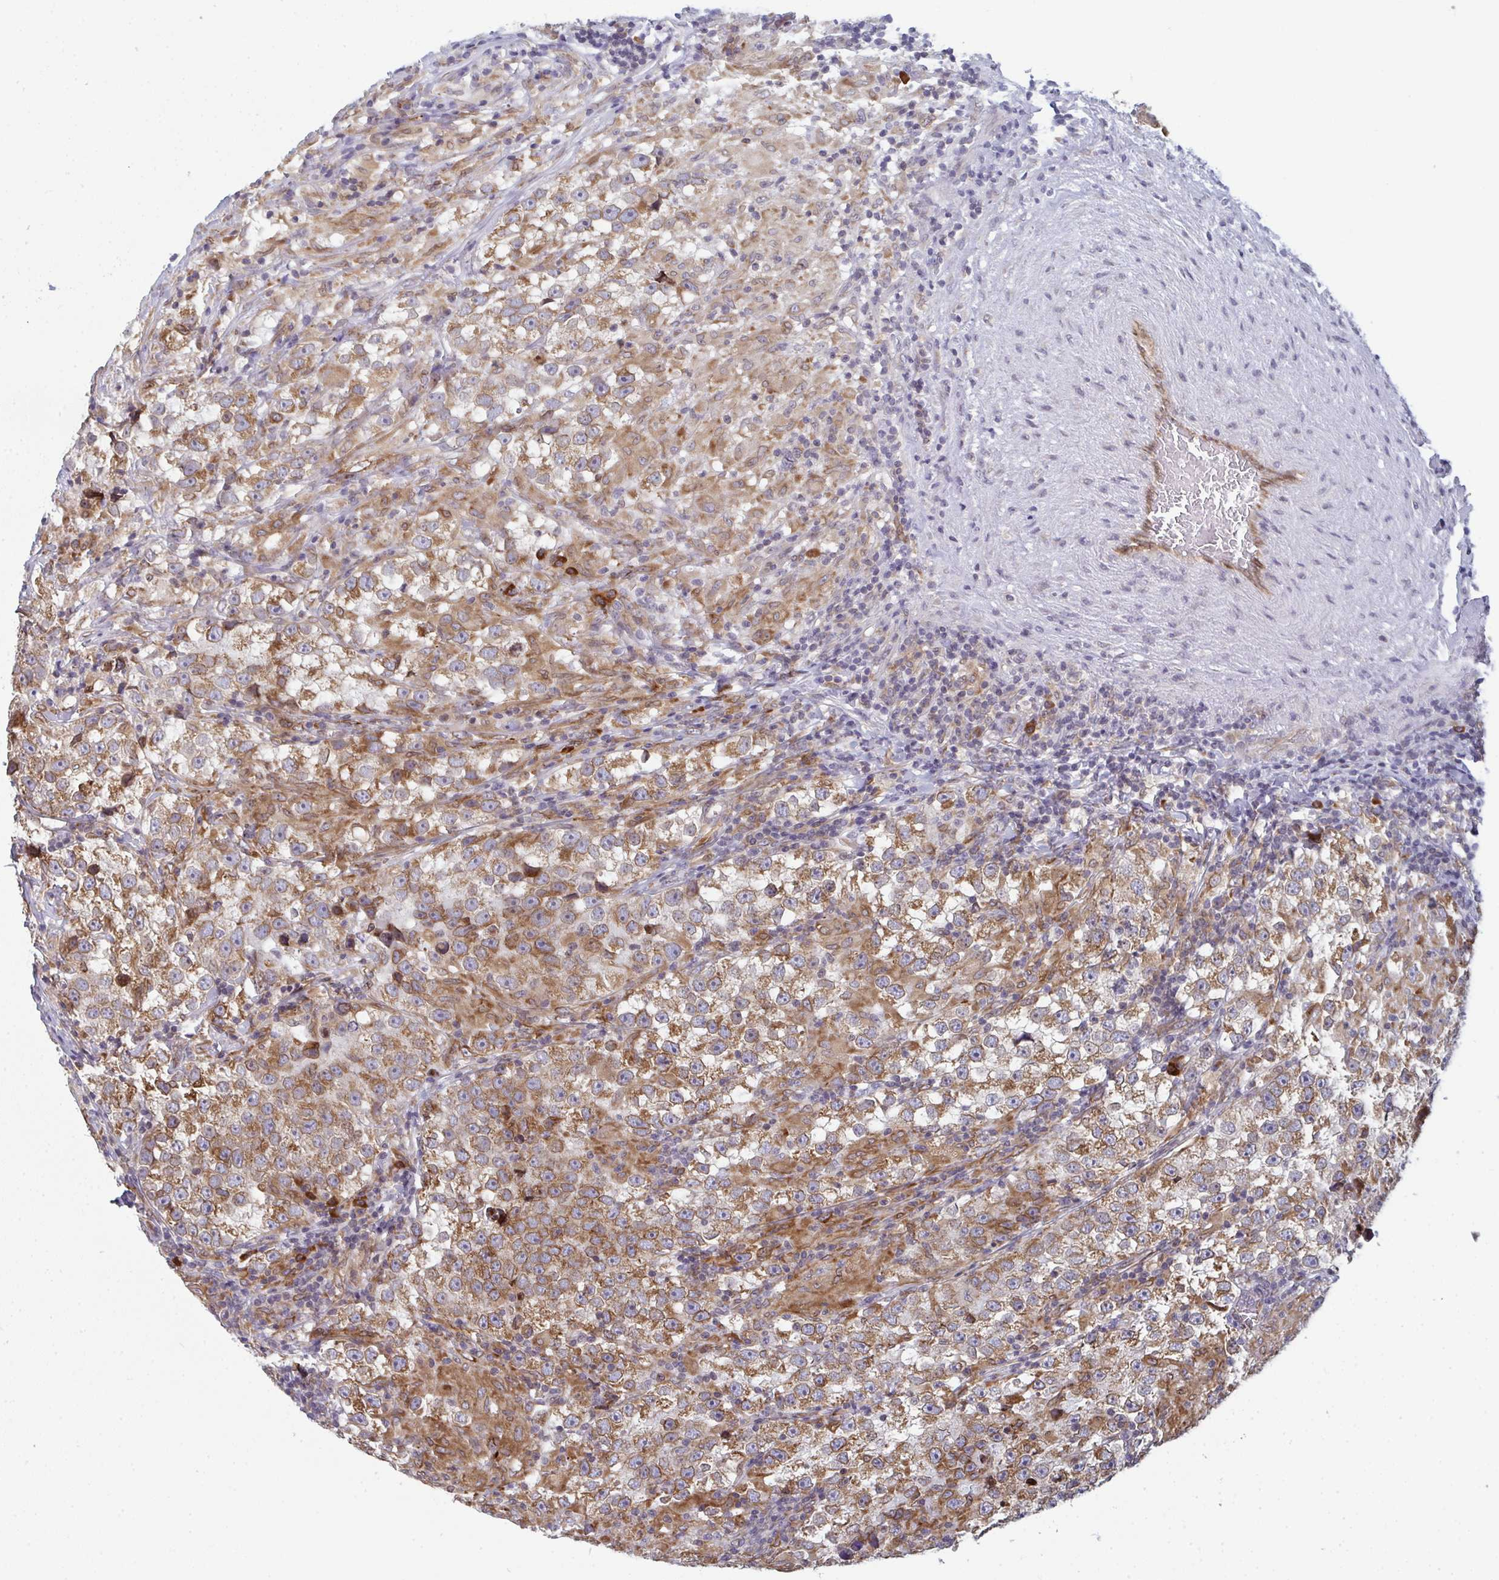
{"staining": {"intensity": "moderate", "quantity": ">75%", "location": "cytoplasmic/membranous"}, "tissue": "testis cancer", "cell_type": "Tumor cells", "image_type": "cancer", "snomed": [{"axis": "morphology", "description": "Seminoma, NOS"}, {"axis": "topography", "description": "Testis"}], "caption": "IHC (DAB) staining of human seminoma (testis) exhibits moderate cytoplasmic/membranous protein expression in approximately >75% of tumor cells. (IHC, brightfield microscopy, high magnification).", "gene": "LYSMD4", "patient": {"sex": "male", "age": 46}}